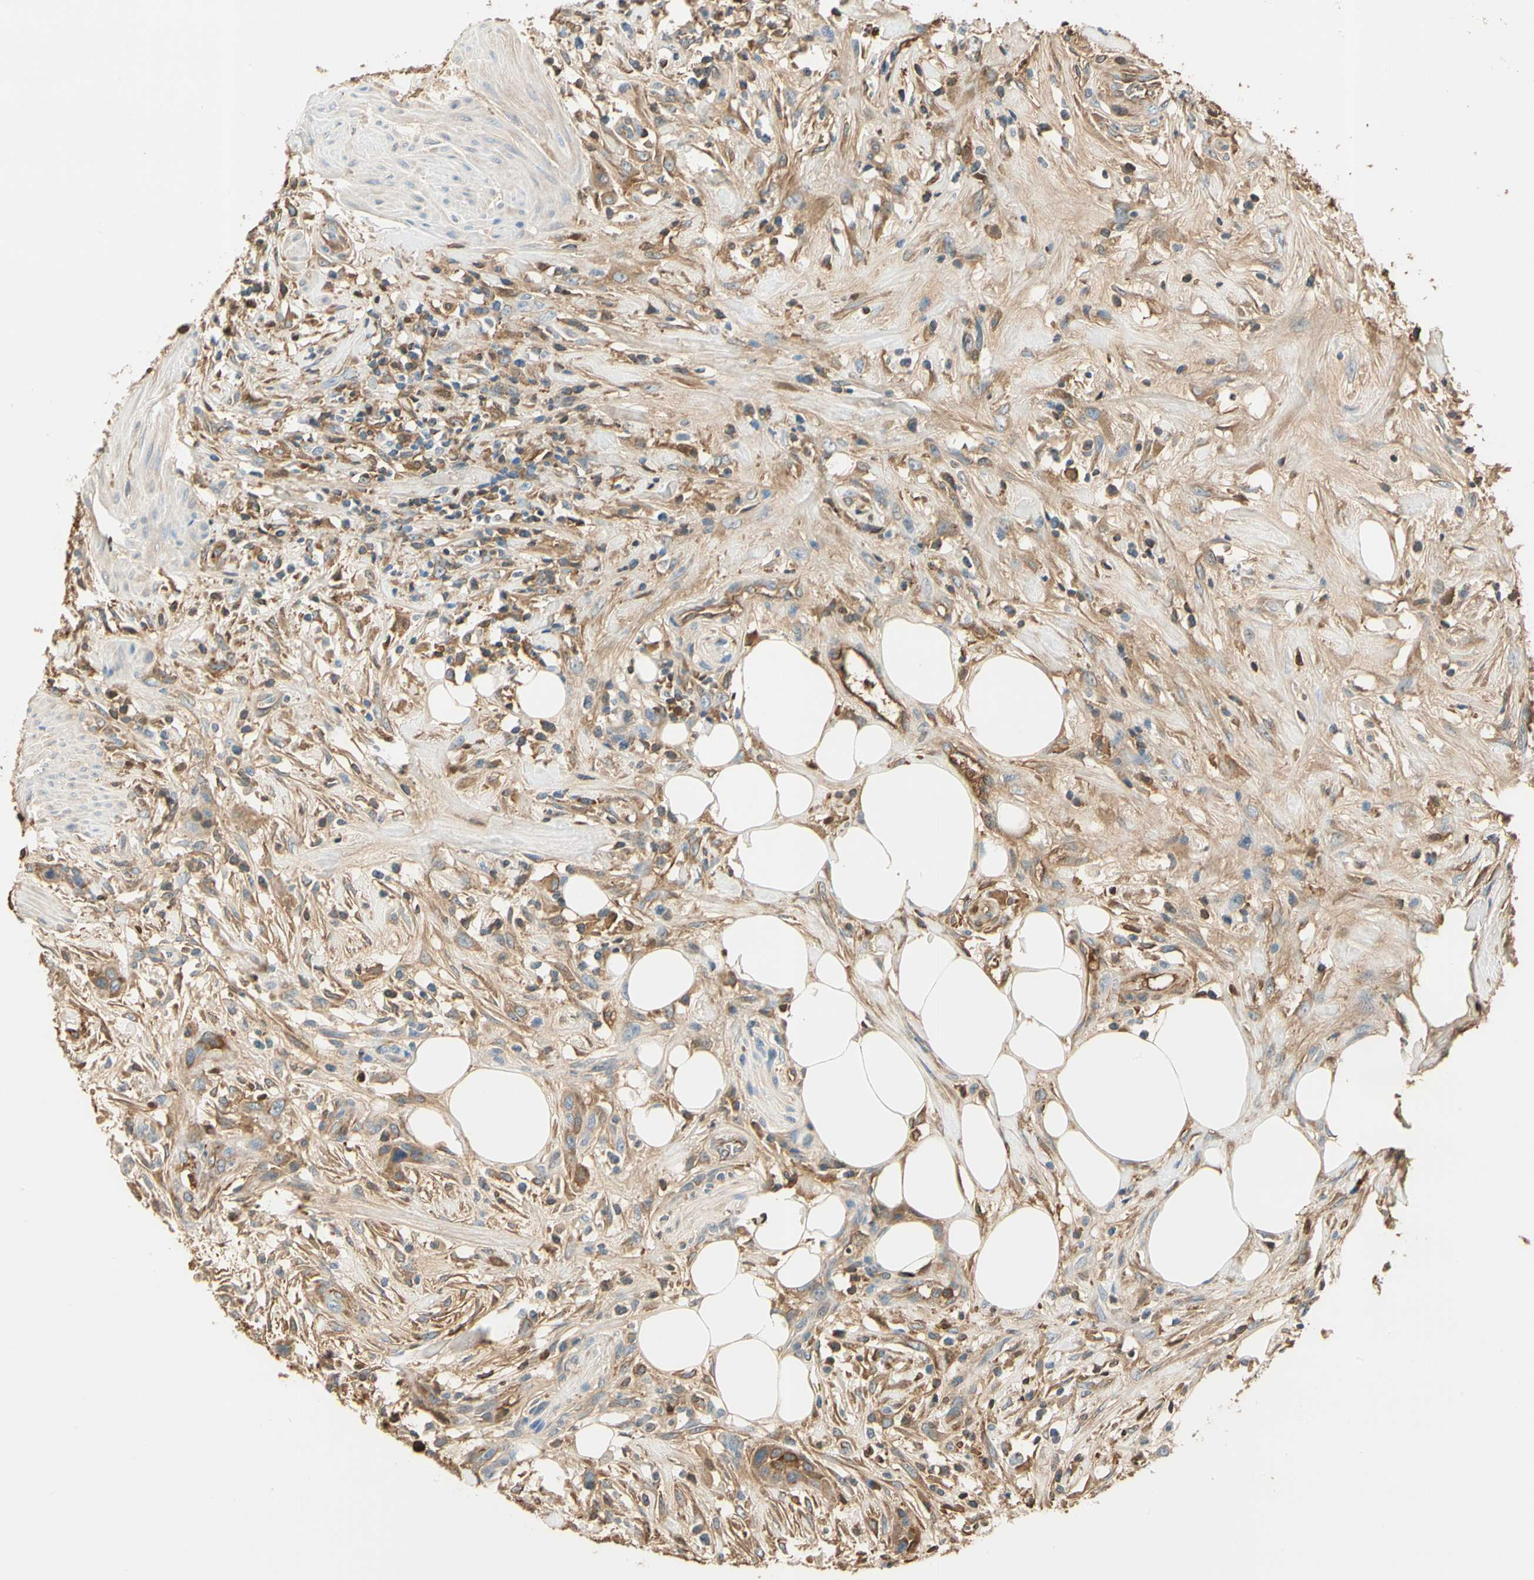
{"staining": {"intensity": "moderate", "quantity": ">75%", "location": "cytoplasmic/membranous"}, "tissue": "urothelial cancer", "cell_type": "Tumor cells", "image_type": "cancer", "snomed": [{"axis": "morphology", "description": "Urothelial carcinoma, High grade"}, {"axis": "topography", "description": "Urinary bladder"}], "caption": "Approximately >75% of tumor cells in human urothelial carcinoma (high-grade) demonstrate moderate cytoplasmic/membranous protein expression as visualized by brown immunohistochemical staining.", "gene": "LAMB3", "patient": {"sex": "male", "age": 35}}